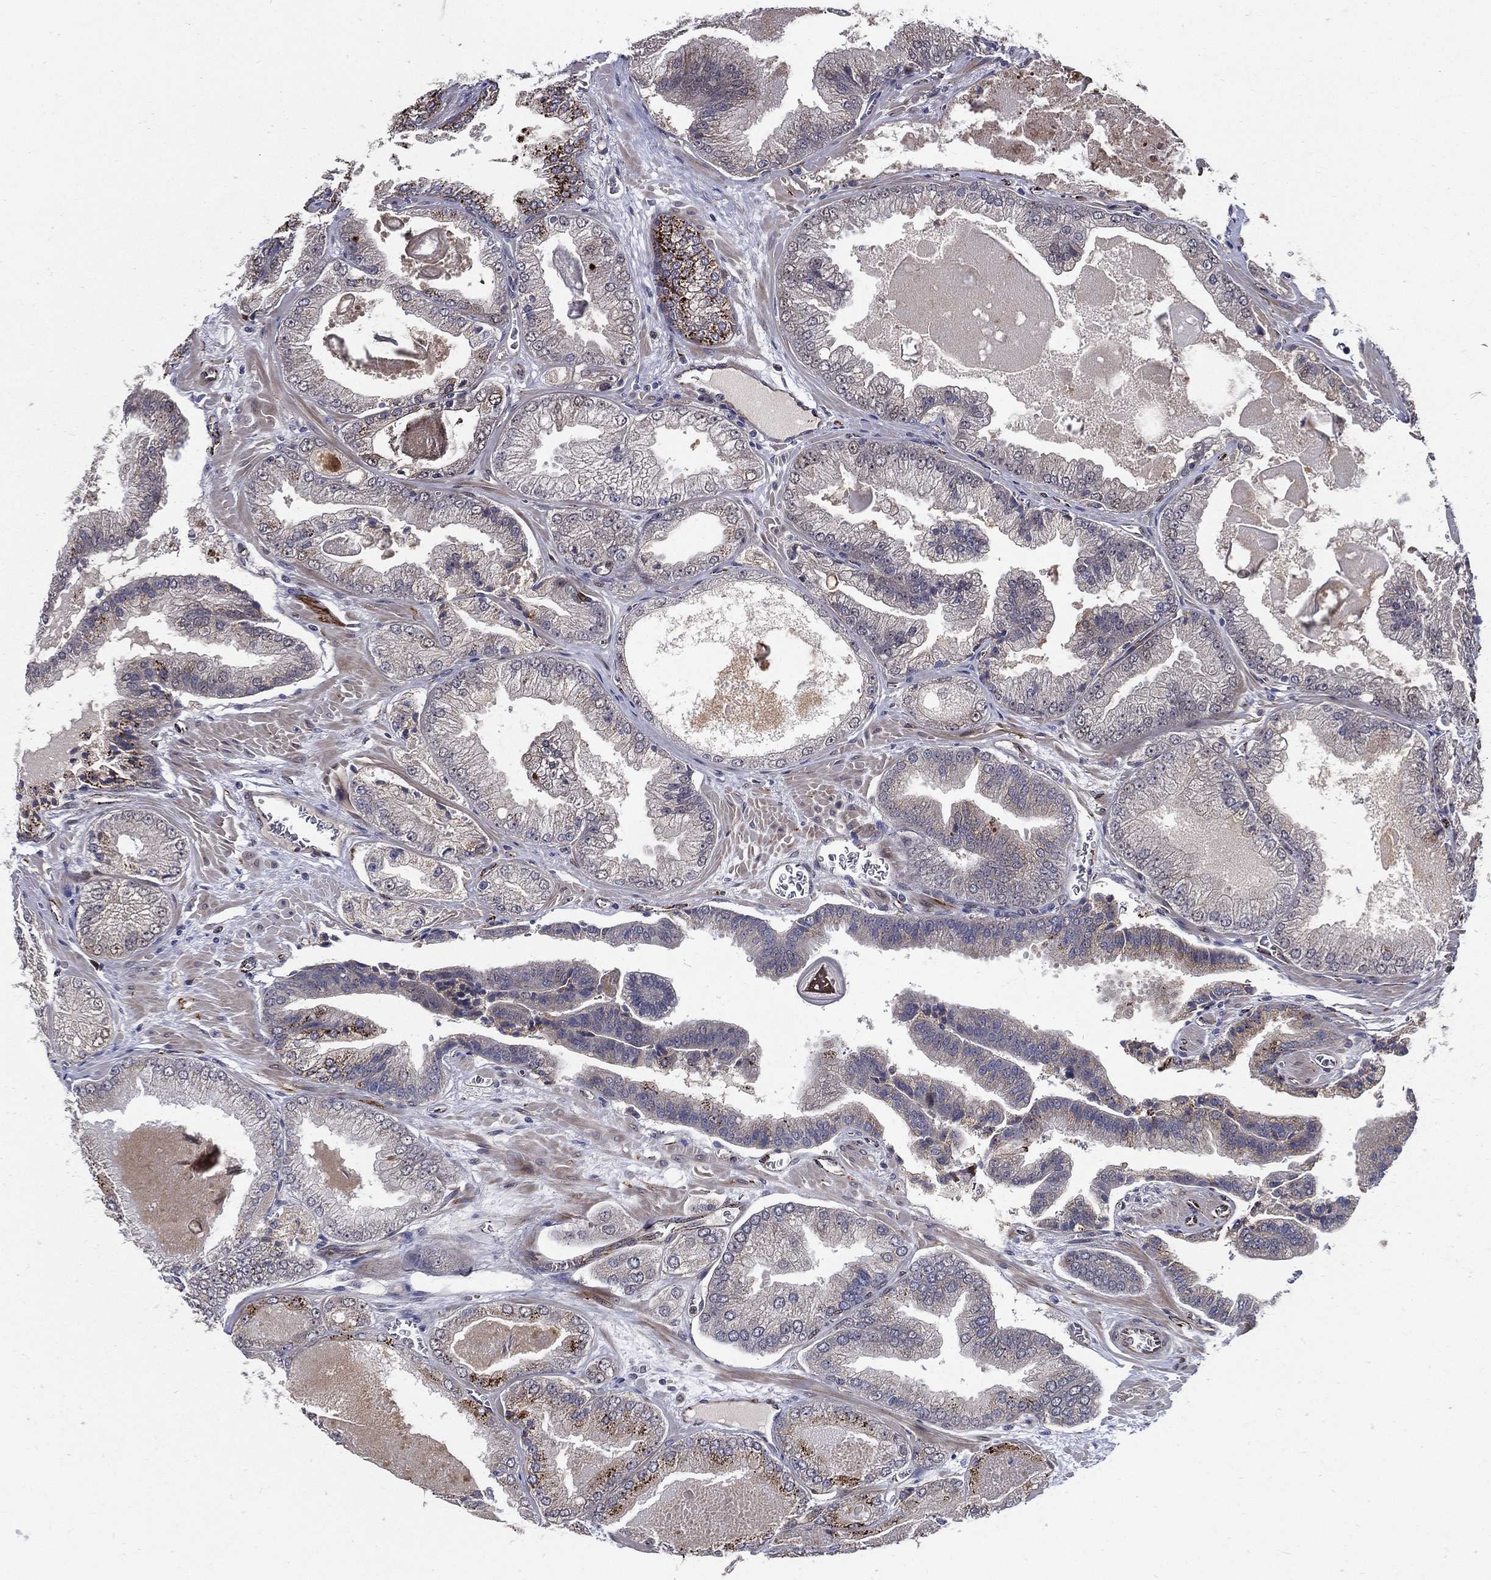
{"staining": {"intensity": "strong", "quantity": "<25%", "location": "cytoplasmic/membranous"}, "tissue": "prostate cancer", "cell_type": "Tumor cells", "image_type": "cancer", "snomed": [{"axis": "morphology", "description": "Adenocarcinoma, Low grade"}, {"axis": "topography", "description": "Prostate"}], "caption": "IHC image of neoplastic tissue: human prostate low-grade adenocarcinoma stained using immunohistochemistry (IHC) reveals medium levels of strong protein expression localized specifically in the cytoplasmic/membranous of tumor cells, appearing as a cytoplasmic/membranous brown color.", "gene": "ARHGAP11A", "patient": {"sex": "male", "age": 72}}